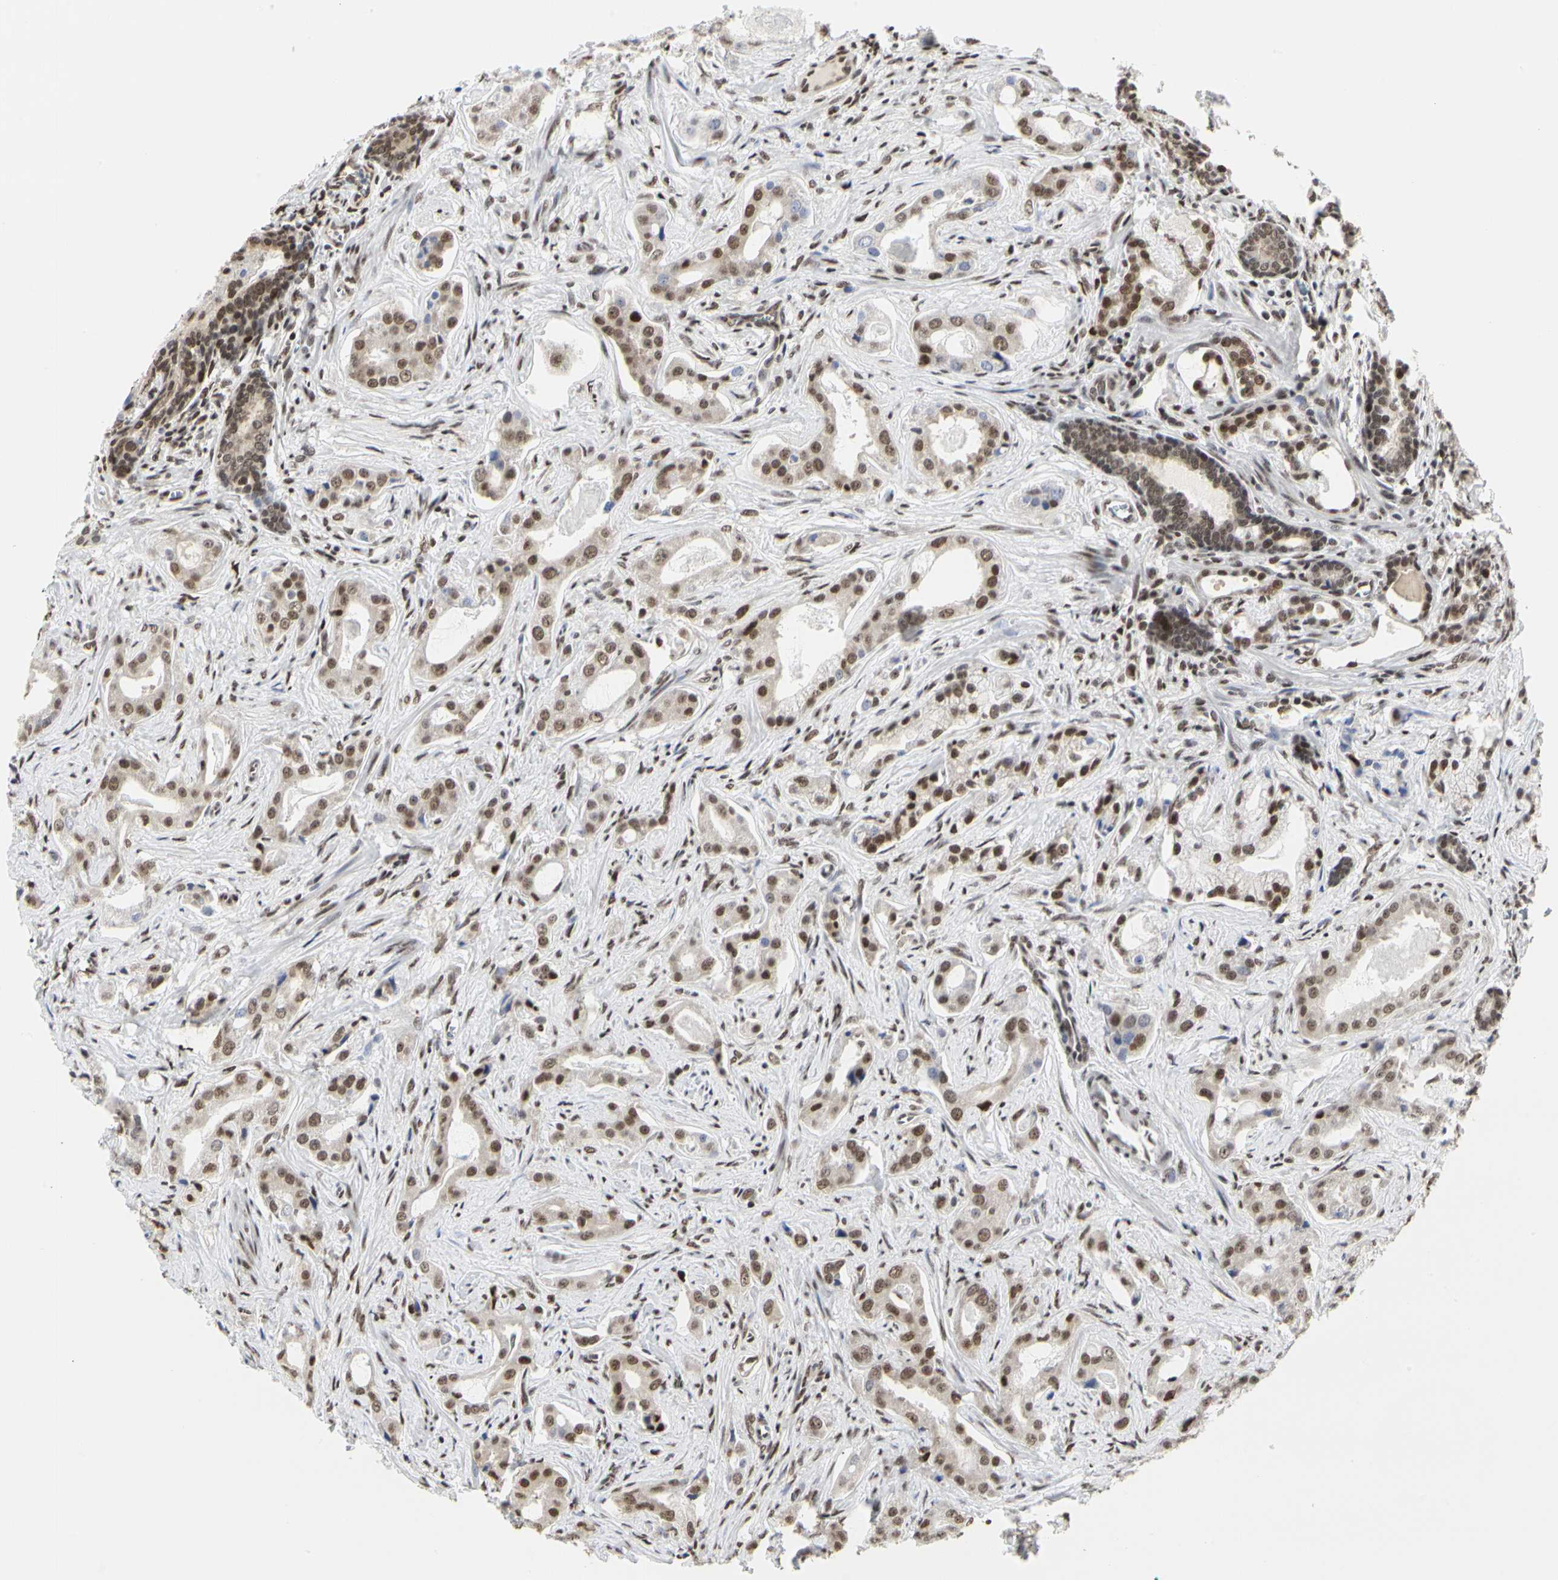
{"staining": {"intensity": "moderate", "quantity": ">75%", "location": "nuclear"}, "tissue": "prostate cancer", "cell_type": "Tumor cells", "image_type": "cancer", "snomed": [{"axis": "morphology", "description": "Adenocarcinoma, Low grade"}, {"axis": "topography", "description": "Prostate"}], "caption": "A brown stain shows moderate nuclear staining of a protein in human prostate adenocarcinoma (low-grade) tumor cells.", "gene": "PRMT3", "patient": {"sex": "male", "age": 59}}